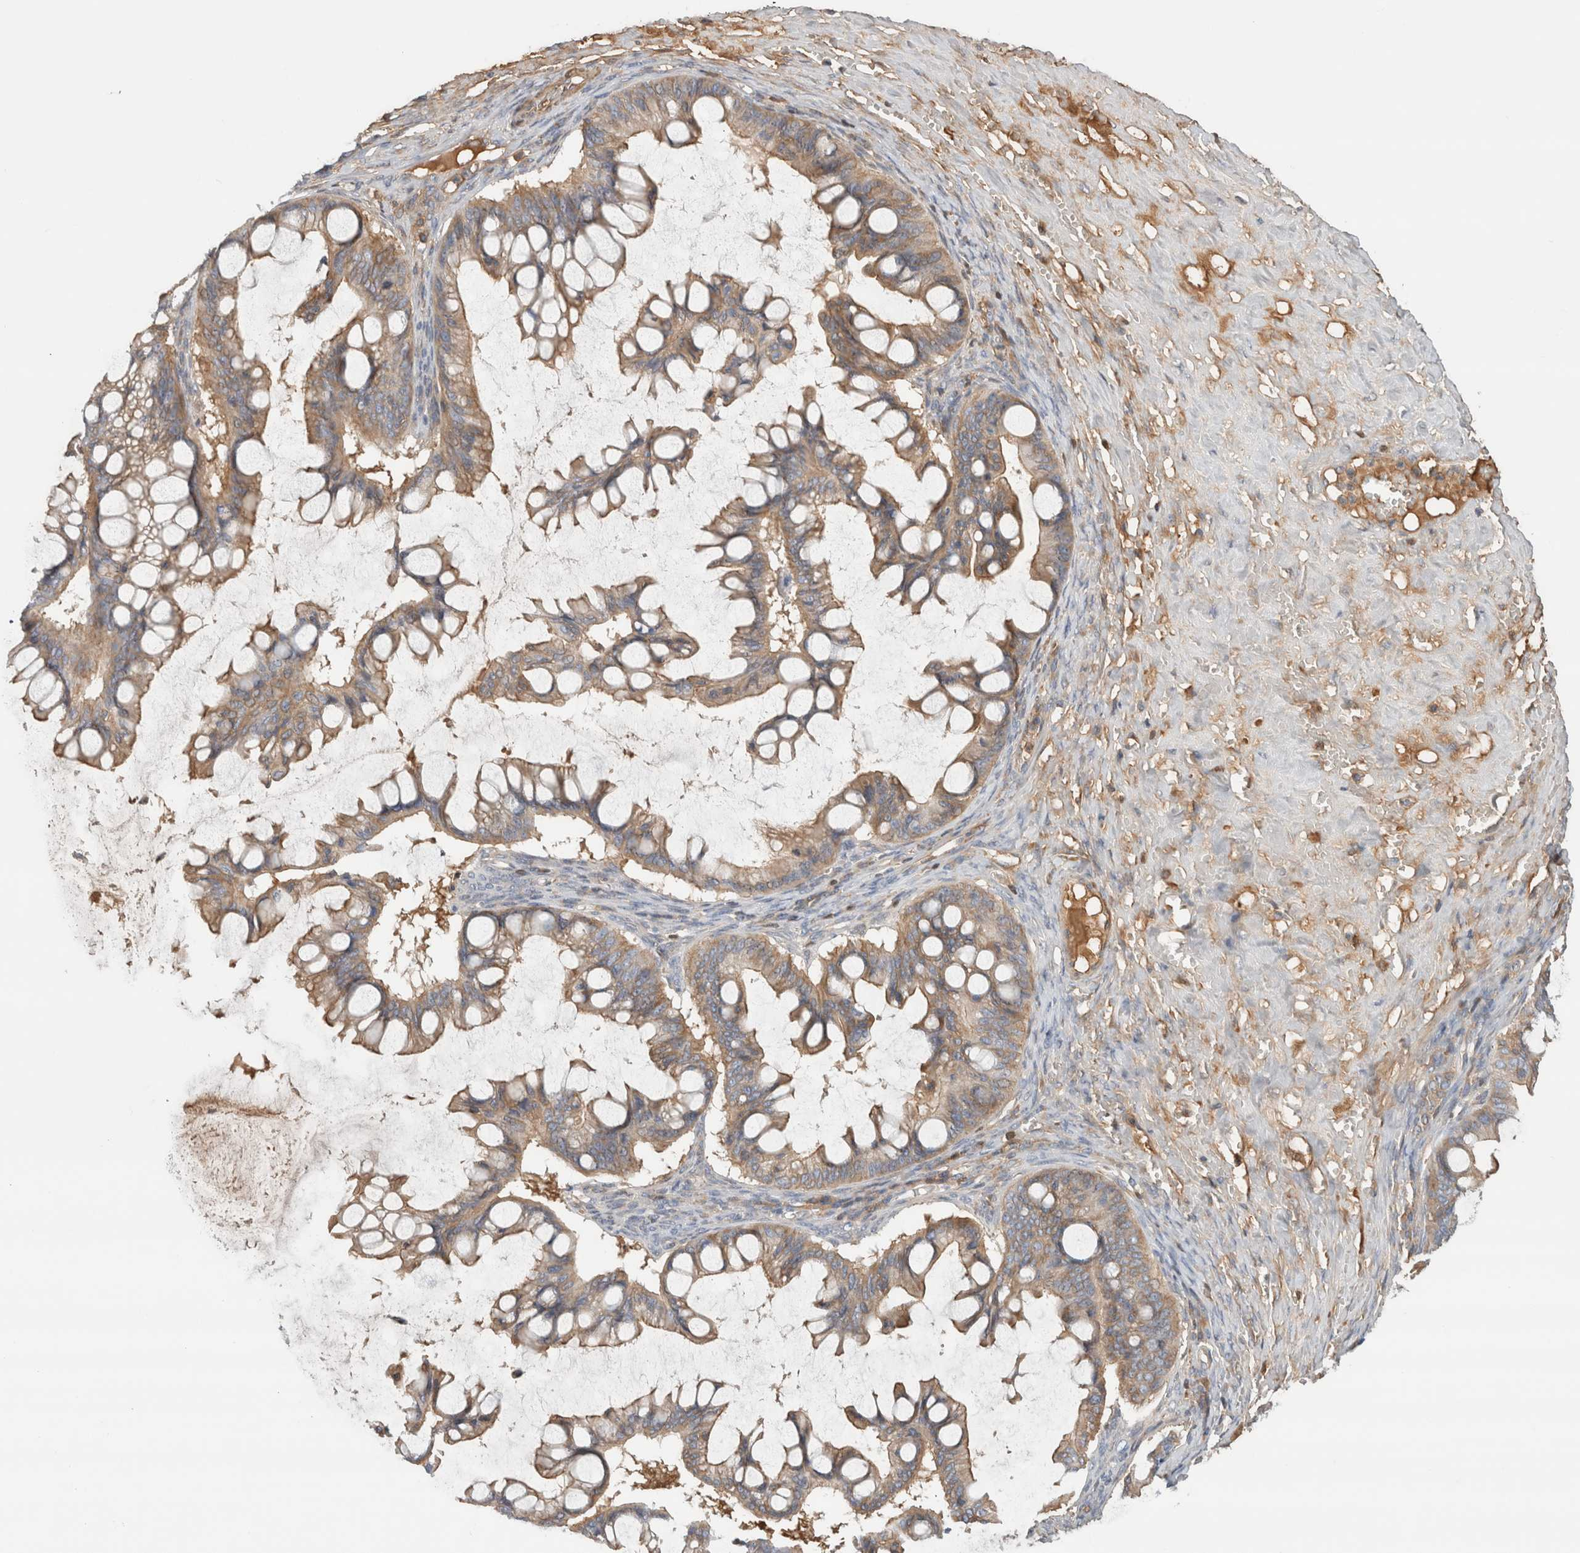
{"staining": {"intensity": "moderate", "quantity": ">75%", "location": "cytoplasmic/membranous"}, "tissue": "ovarian cancer", "cell_type": "Tumor cells", "image_type": "cancer", "snomed": [{"axis": "morphology", "description": "Cystadenocarcinoma, mucinous, NOS"}, {"axis": "topography", "description": "Ovary"}], "caption": "Protein positivity by immunohistochemistry (IHC) demonstrates moderate cytoplasmic/membranous expression in about >75% of tumor cells in ovarian mucinous cystadenocarcinoma.", "gene": "CFI", "patient": {"sex": "female", "age": 73}}